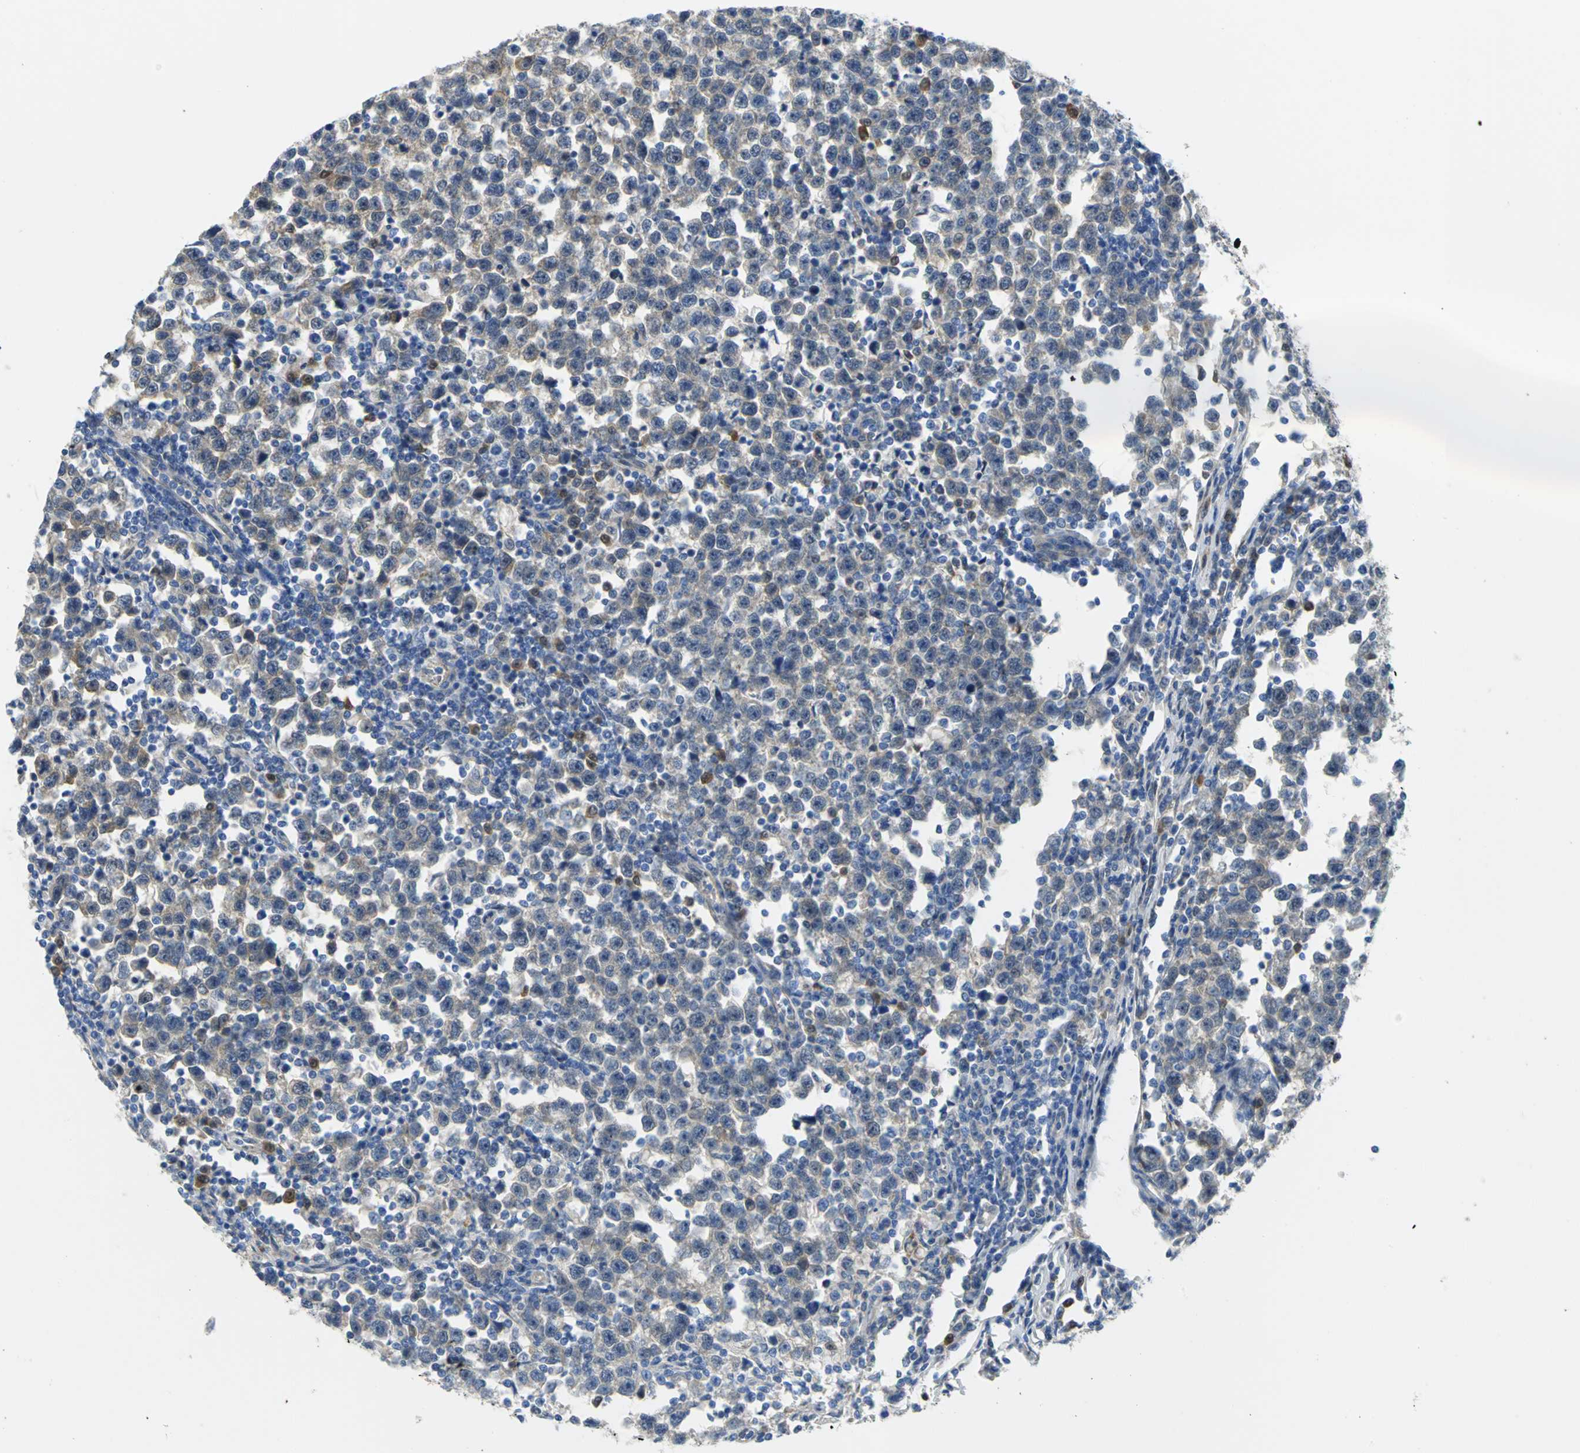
{"staining": {"intensity": "weak", "quantity": "<25%", "location": "cytoplasmic/membranous"}, "tissue": "testis cancer", "cell_type": "Tumor cells", "image_type": "cancer", "snomed": [{"axis": "morphology", "description": "Seminoma, NOS"}, {"axis": "topography", "description": "Testis"}], "caption": "IHC image of neoplastic tissue: testis cancer (seminoma) stained with DAB (3,3'-diaminobenzidine) reveals no significant protein positivity in tumor cells.", "gene": "PGM3", "patient": {"sex": "male", "age": 43}}